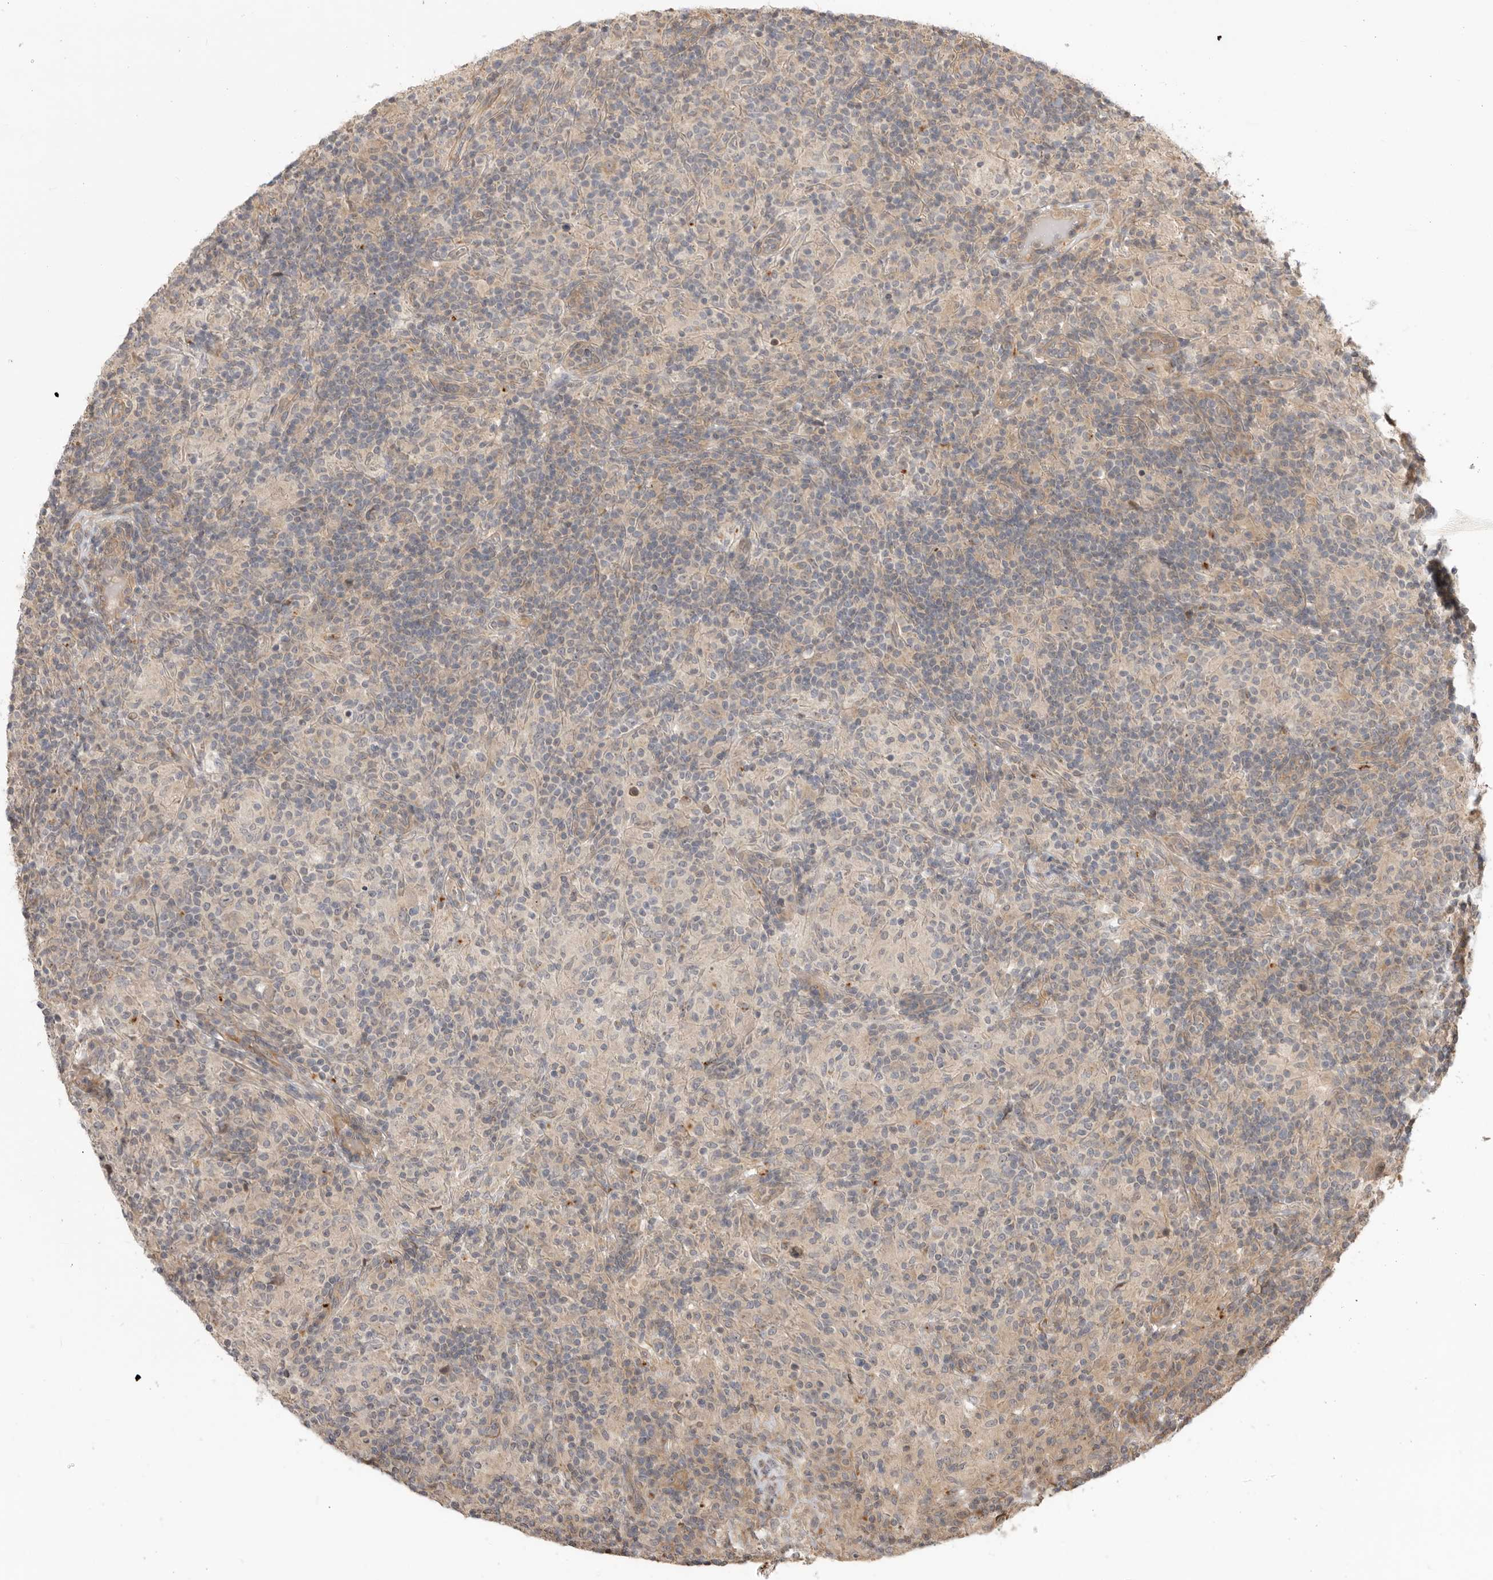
{"staining": {"intensity": "weak", "quantity": ">75%", "location": "cytoplasmic/membranous"}, "tissue": "lymphoma", "cell_type": "Tumor cells", "image_type": "cancer", "snomed": [{"axis": "morphology", "description": "Hodgkin's disease, NOS"}, {"axis": "topography", "description": "Lymph node"}], "caption": "IHC image of human lymphoma stained for a protein (brown), which demonstrates low levels of weak cytoplasmic/membranous expression in about >75% of tumor cells.", "gene": "DPH7", "patient": {"sex": "male", "age": 70}}